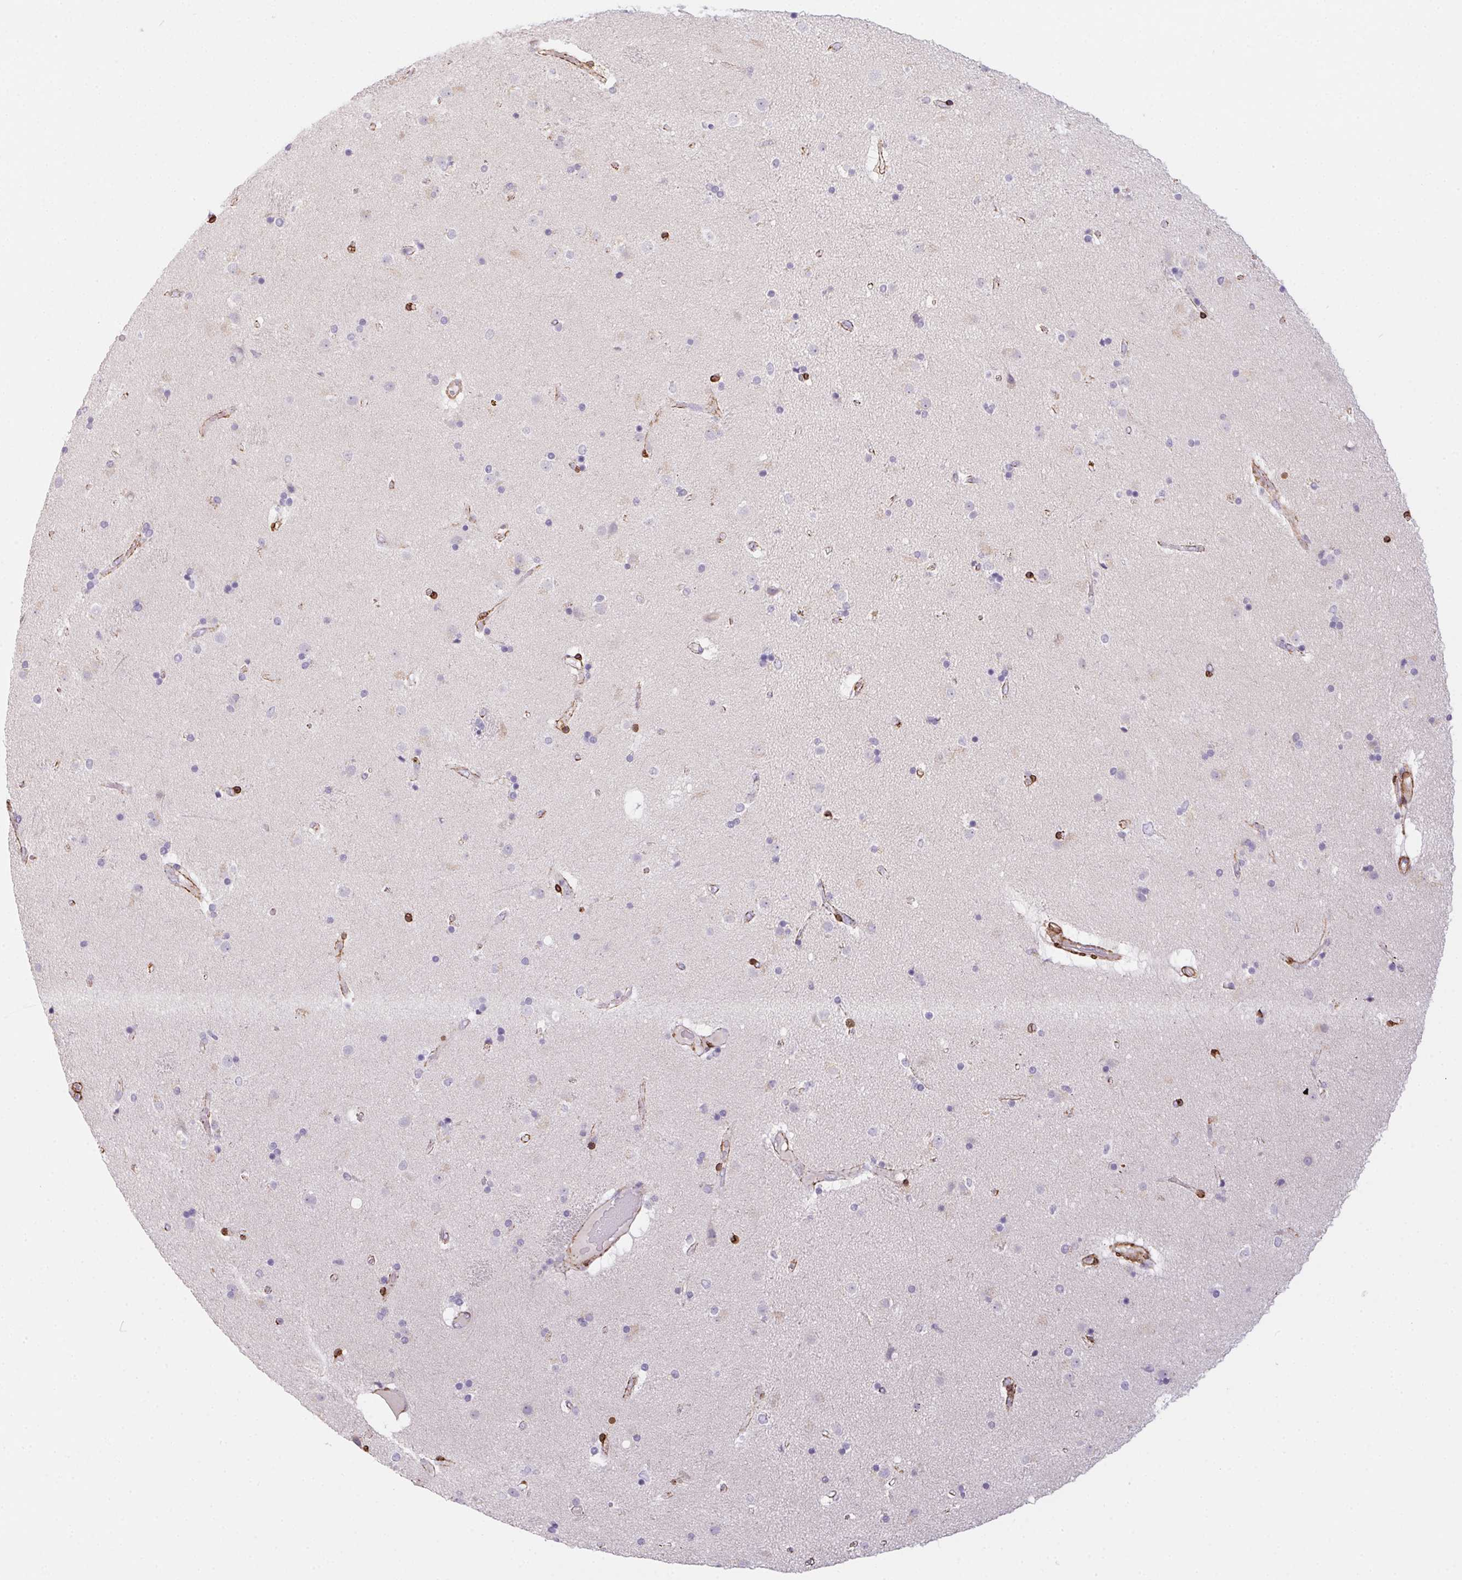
{"staining": {"intensity": "negative", "quantity": "none", "location": "none"}, "tissue": "caudate", "cell_type": "Glial cells", "image_type": "normal", "snomed": [{"axis": "morphology", "description": "Normal tissue, NOS"}, {"axis": "topography", "description": "Lateral ventricle wall"}], "caption": "Glial cells show no significant protein expression in benign caudate. The staining is performed using DAB (3,3'-diaminobenzidine) brown chromogen with nuclei counter-stained in using hematoxylin.", "gene": "HRC", "patient": {"sex": "female", "age": 71}}